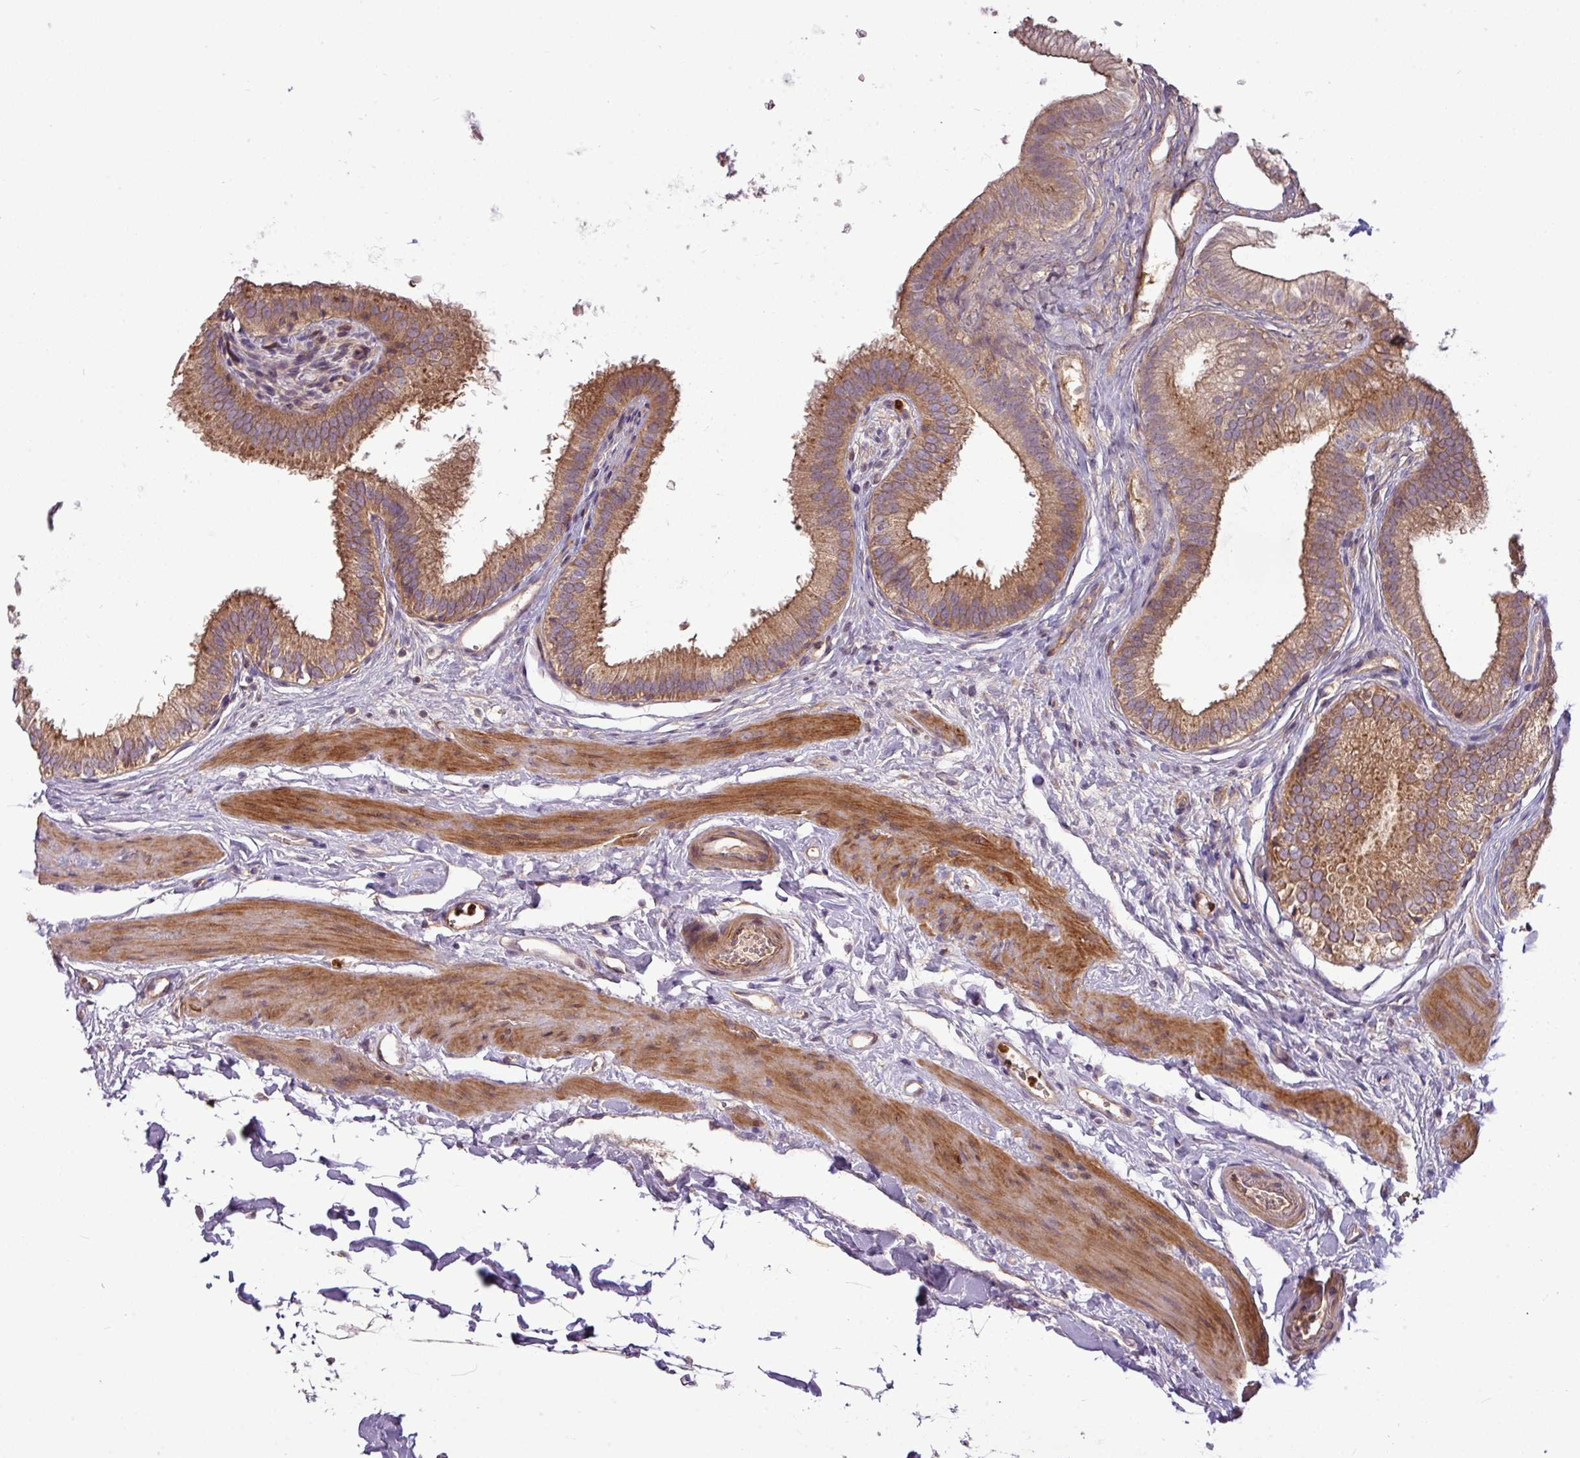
{"staining": {"intensity": "moderate", "quantity": ">75%", "location": "cytoplasmic/membranous"}, "tissue": "gallbladder", "cell_type": "Glandular cells", "image_type": "normal", "snomed": [{"axis": "morphology", "description": "Normal tissue, NOS"}, {"axis": "topography", "description": "Gallbladder"}], "caption": "Protein staining displays moderate cytoplasmic/membranous staining in about >75% of glandular cells in normal gallbladder.", "gene": "PAPLN", "patient": {"sex": "female", "age": 54}}